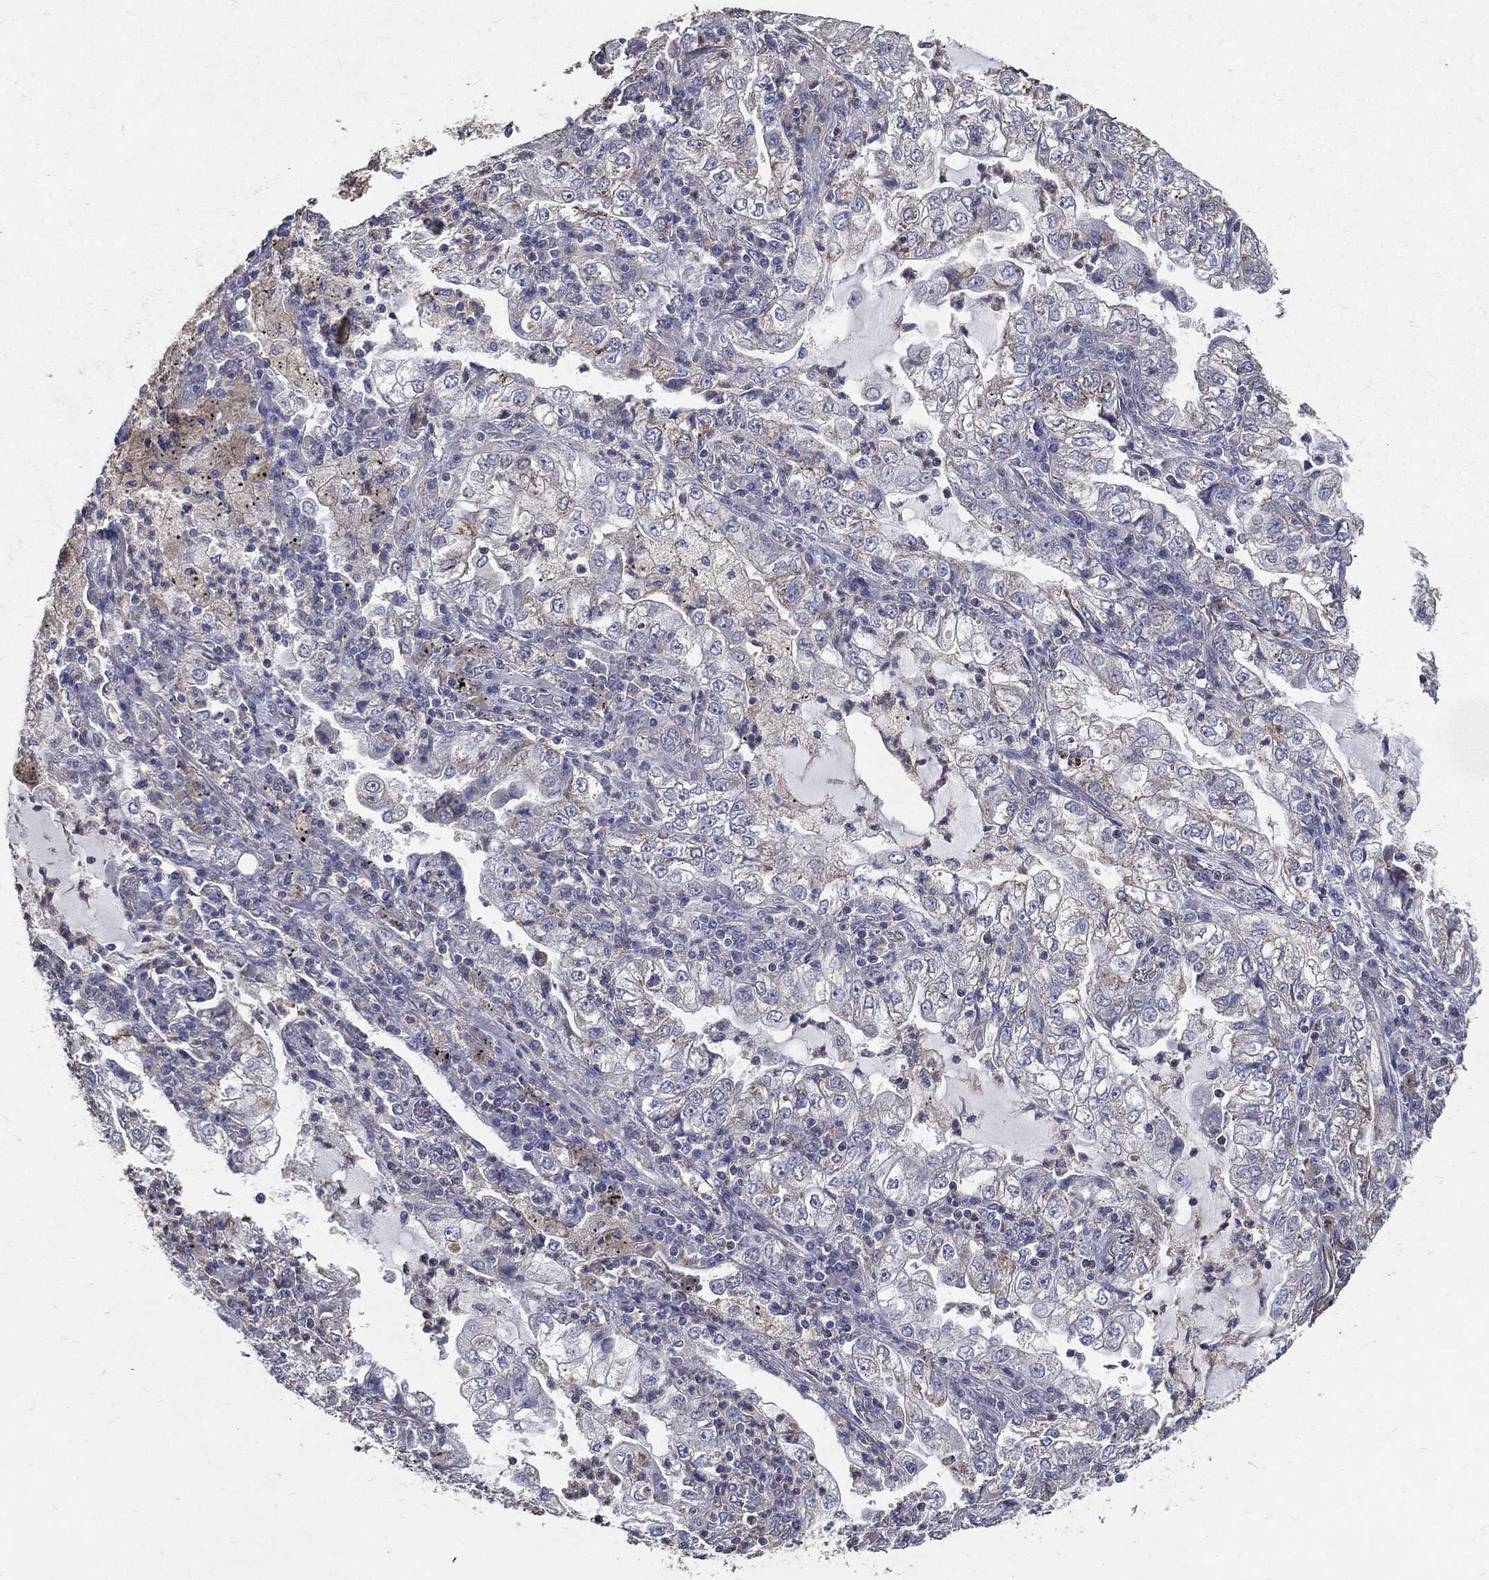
{"staining": {"intensity": "weak", "quantity": "25%-75%", "location": "cytoplasmic/membranous"}, "tissue": "lung cancer", "cell_type": "Tumor cells", "image_type": "cancer", "snomed": [{"axis": "morphology", "description": "Adenocarcinoma, NOS"}, {"axis": "topography", "description": "Lung"}], "caption": "IHC (DAB (3,3'-diaminobenzidine)) staining of lung adenocarcinoma reveals weak cytoplasmic/membranous protein staining in approximately 25%-75% of tumor cells.", "gene": "SERPINB2", "patient": {"sex": "female", "age": 73}}